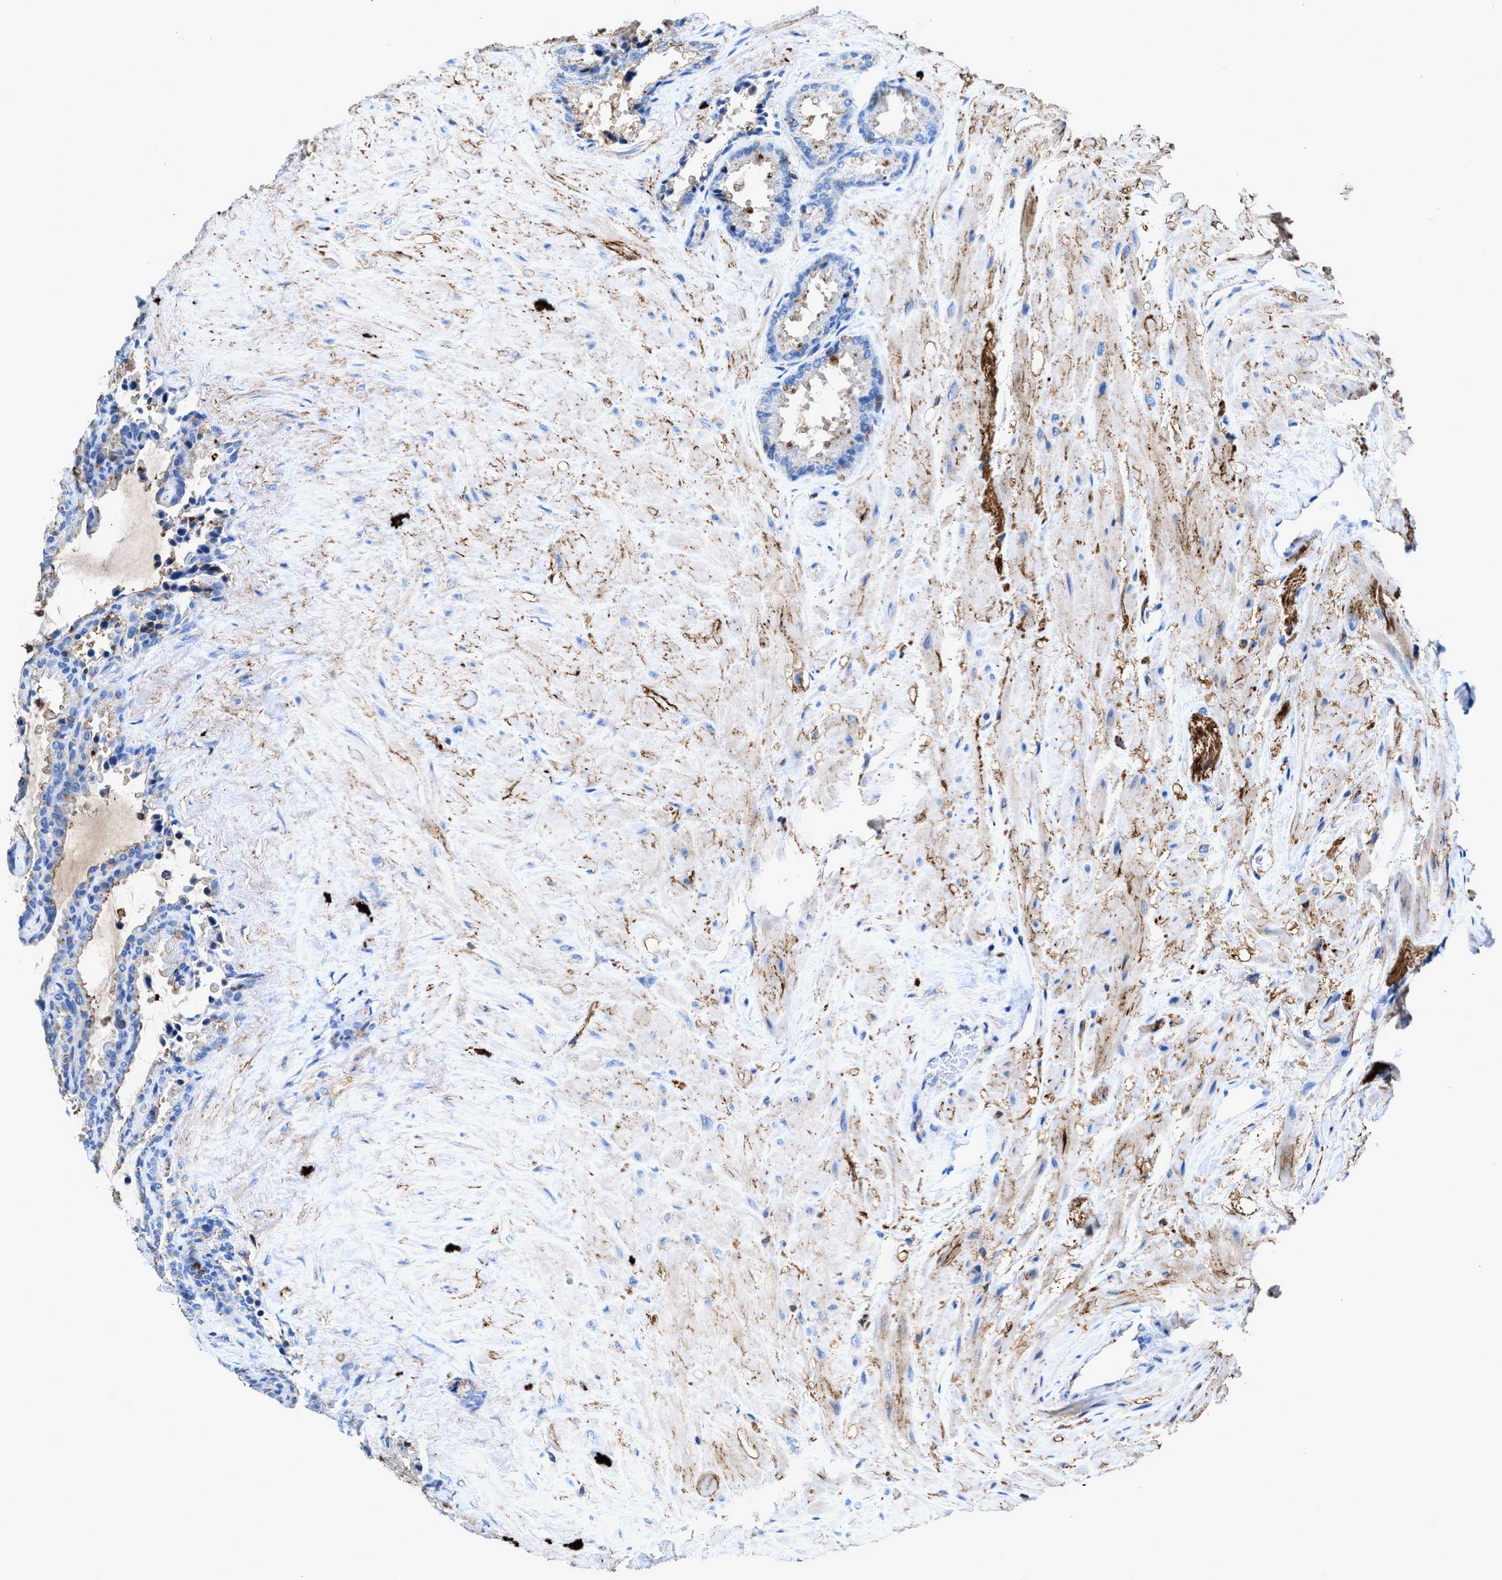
{"staining": {"intensity": "weak", "quantity": "<25%", "location": "cytoplasmic/membranous"}, "tissue": "seminal vesicle", "cell_type": "Glandular cells", "image_type": "normal", "snomed": [{"axis": "morphology", "description": "Normal tissue, NOS"}, {"axis": "topography", "description": "Seminal veicle"}], "caption": "Seminal vesicle stained for a protein using immunohistochemistry displays no staining glandular cells.", "gene": "KCNQ4", "patient": {"sex": "male", "age": 46}}